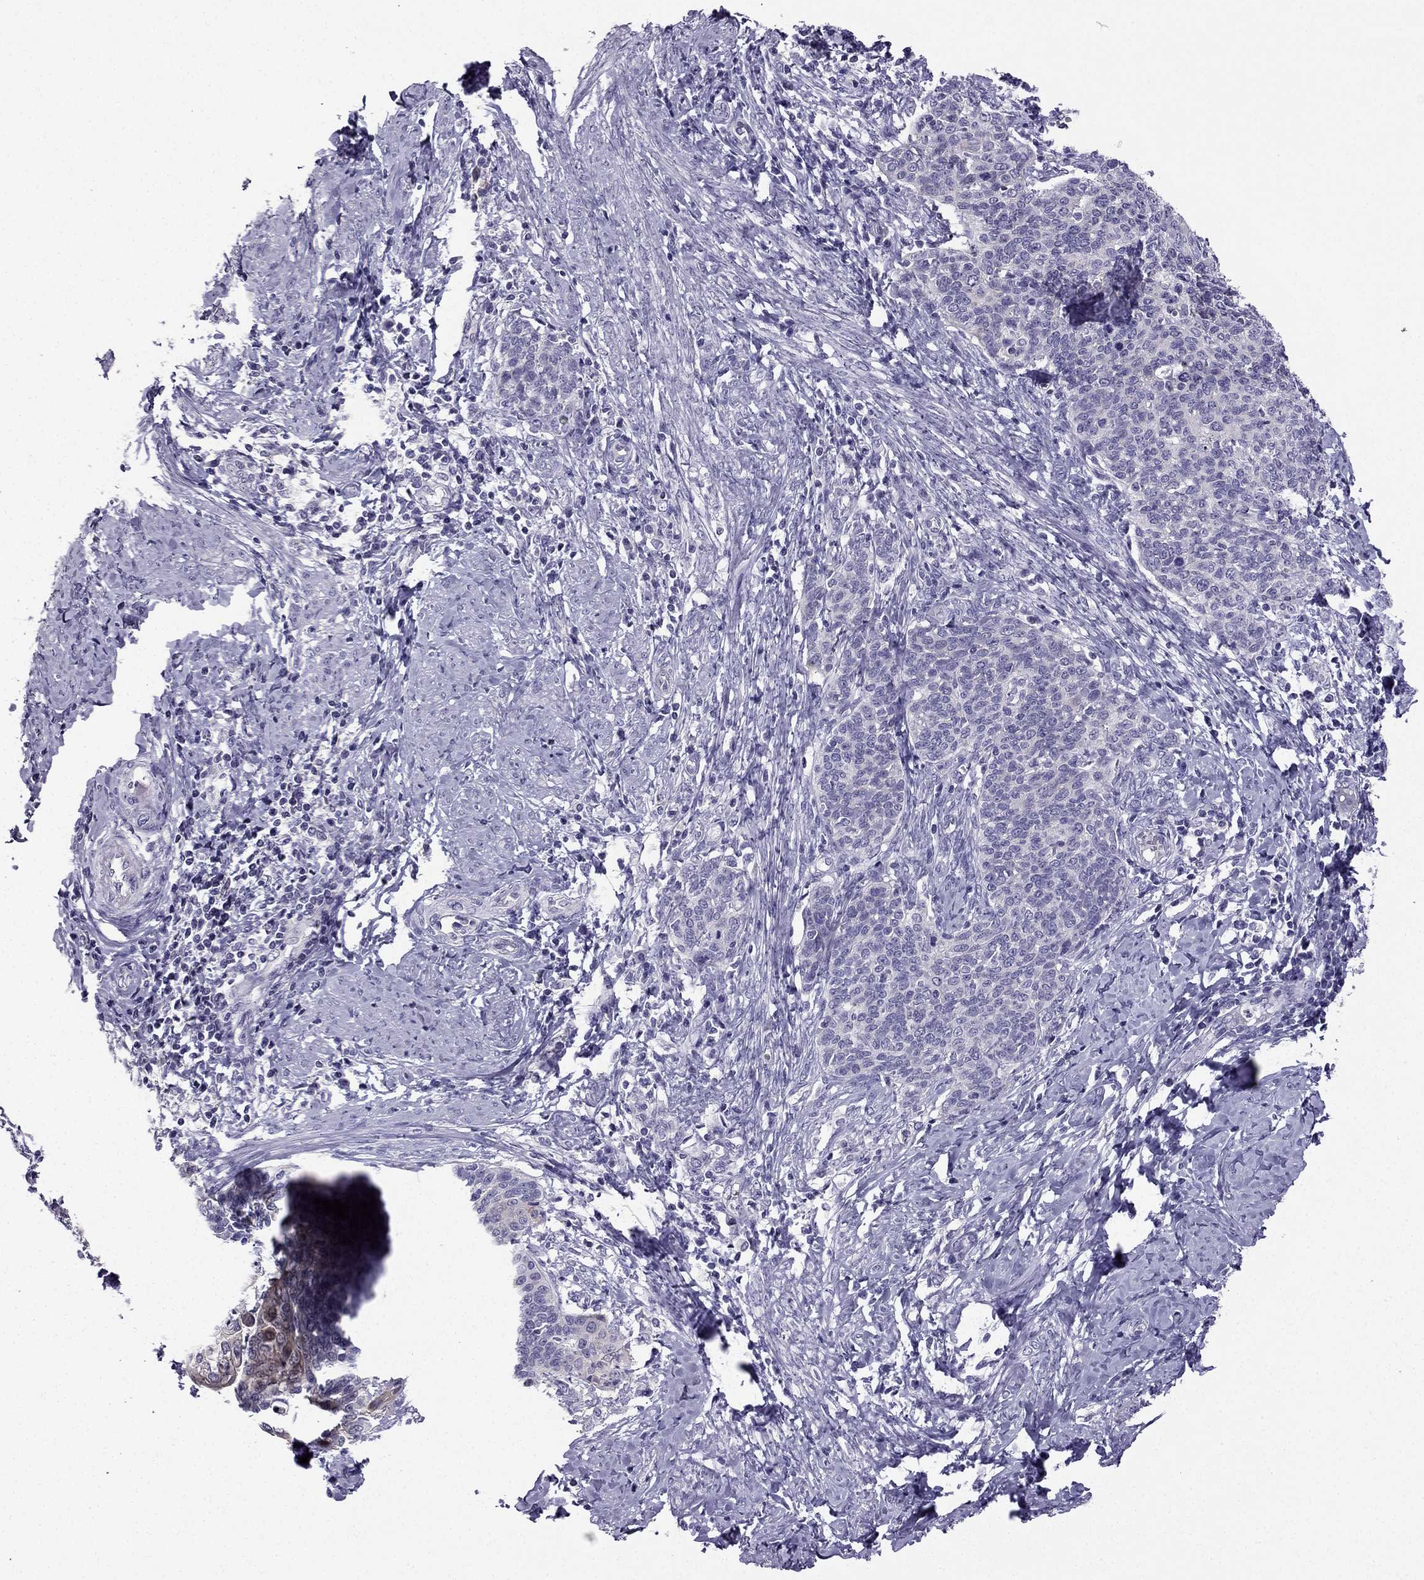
{"staining": {"intensity": "negative", "quantity": "none", "location": "none"}, "tissue": "cervical cancer", "cell_type": "Tumor cells", "image_type": "cancer", "snomed": [{"axis": "morphology", "description": "Normal tissue, NOS"}, {"axis": "morphology", "description": "Squamous cell carcinoma, NOS"}, {"axis": "topography", "description": "Cervix"}], "caption": "DAB immunohistochemical staining of cervical squamous cell carcinoma exhibits no significant staining in tumor cells. Brightfield microscopy of immunohistochemistry stained with DAB (3,3'-diaminobenzidine) (brown) and hematoxylin (blue), captured at high magnification.", "gene": "KCNJ10", "patient": {"sex": "female", "age": 39}}